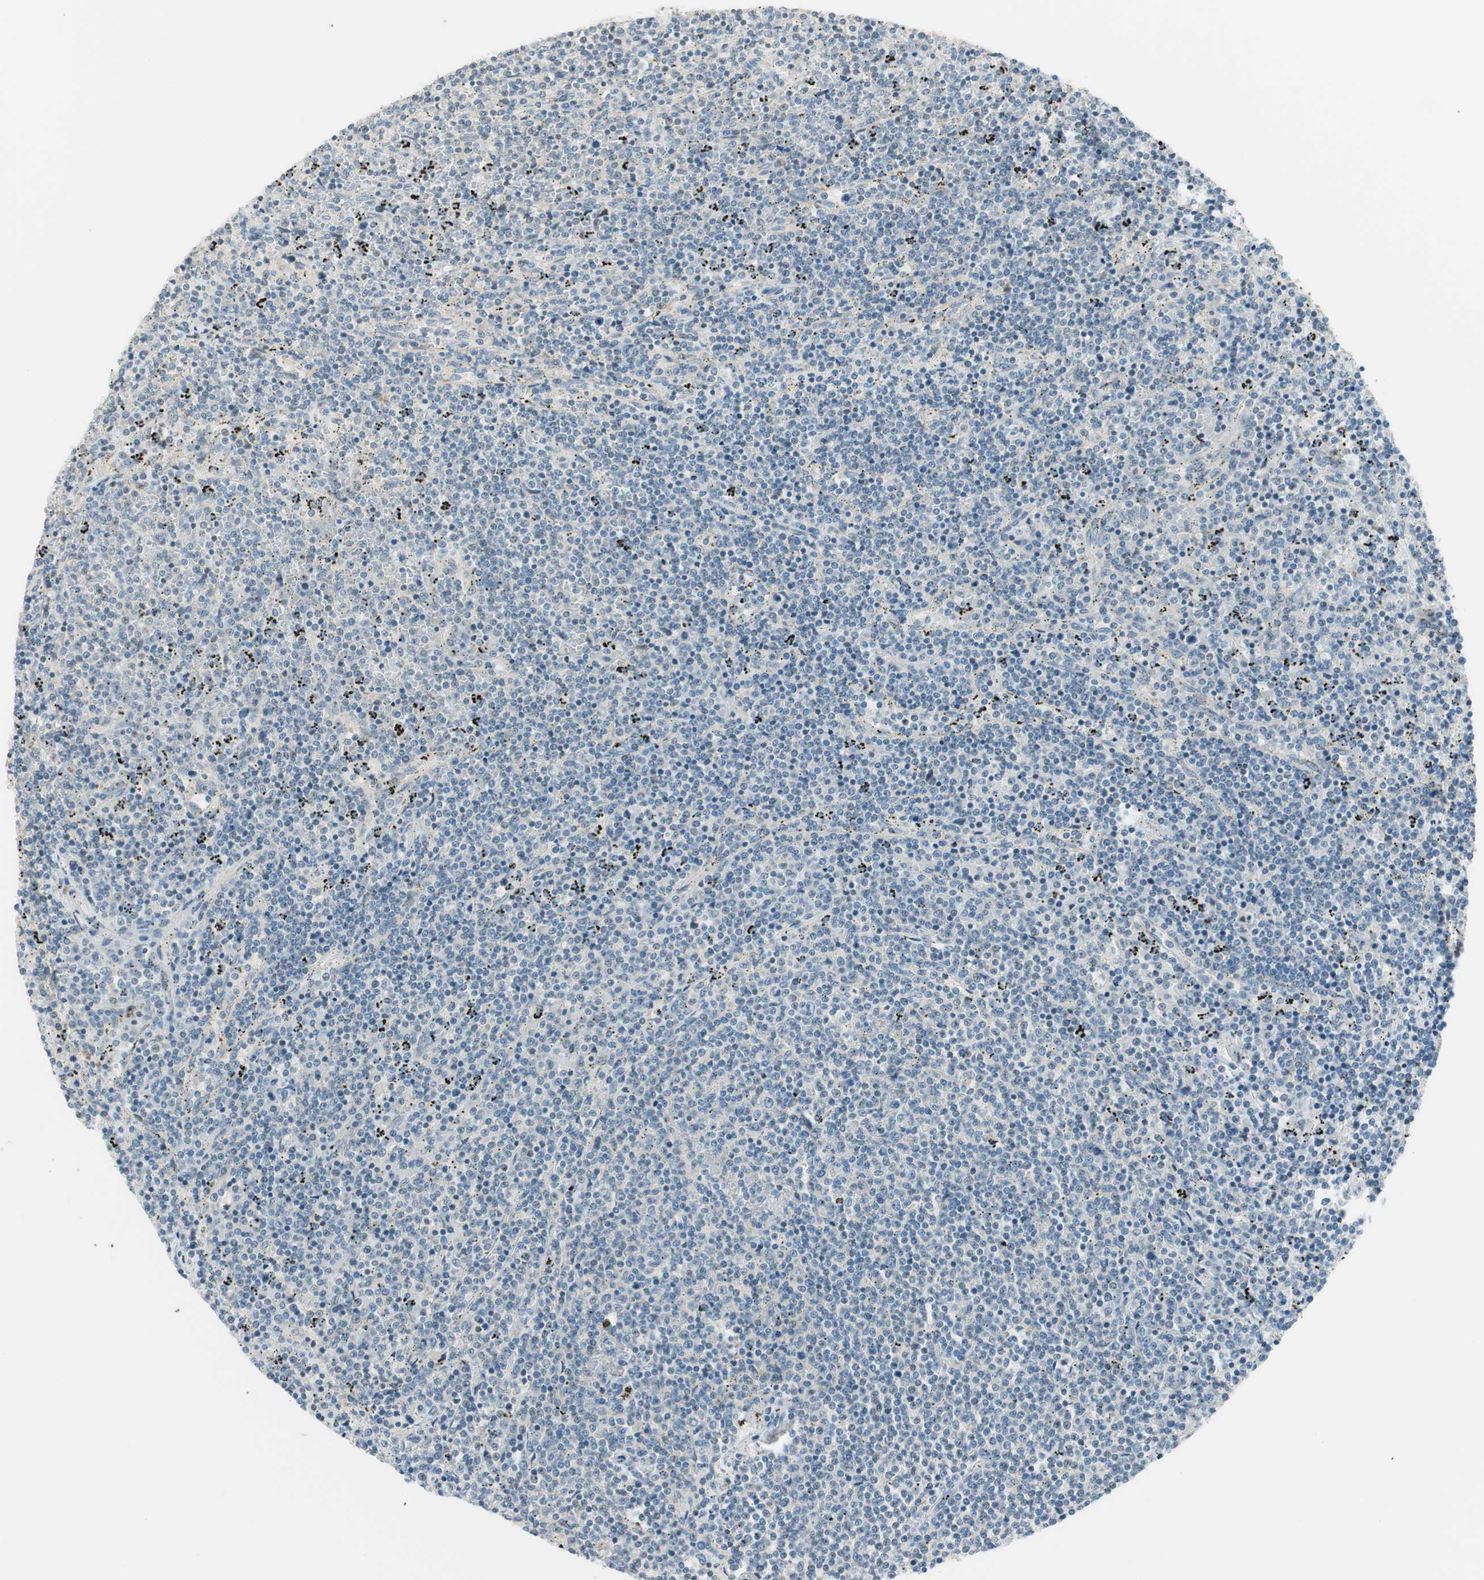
{"staining": {"intensity": "negative", "quantity": "none", "location": "none"}, "tissue": "lymphoma", "cell_type": "Tumor cells", "image_type": "cancer", "snomed": [{"axis": "morphology", "description": "Malignant lymphoma, non-Hodgkin's type, Low grade"}, {"axis": "topography", "description": "Spleen"}], "caption": "IHC photomicrograph of lymphoma stained for a protein (brown), which shows no expression in tumor cells. The staining is performed using DAB brown chromogen with nuclei counter-stained in using hematoxylin.", "gene": "TACR3", "patient": {"sex": "female", "age": 50}}